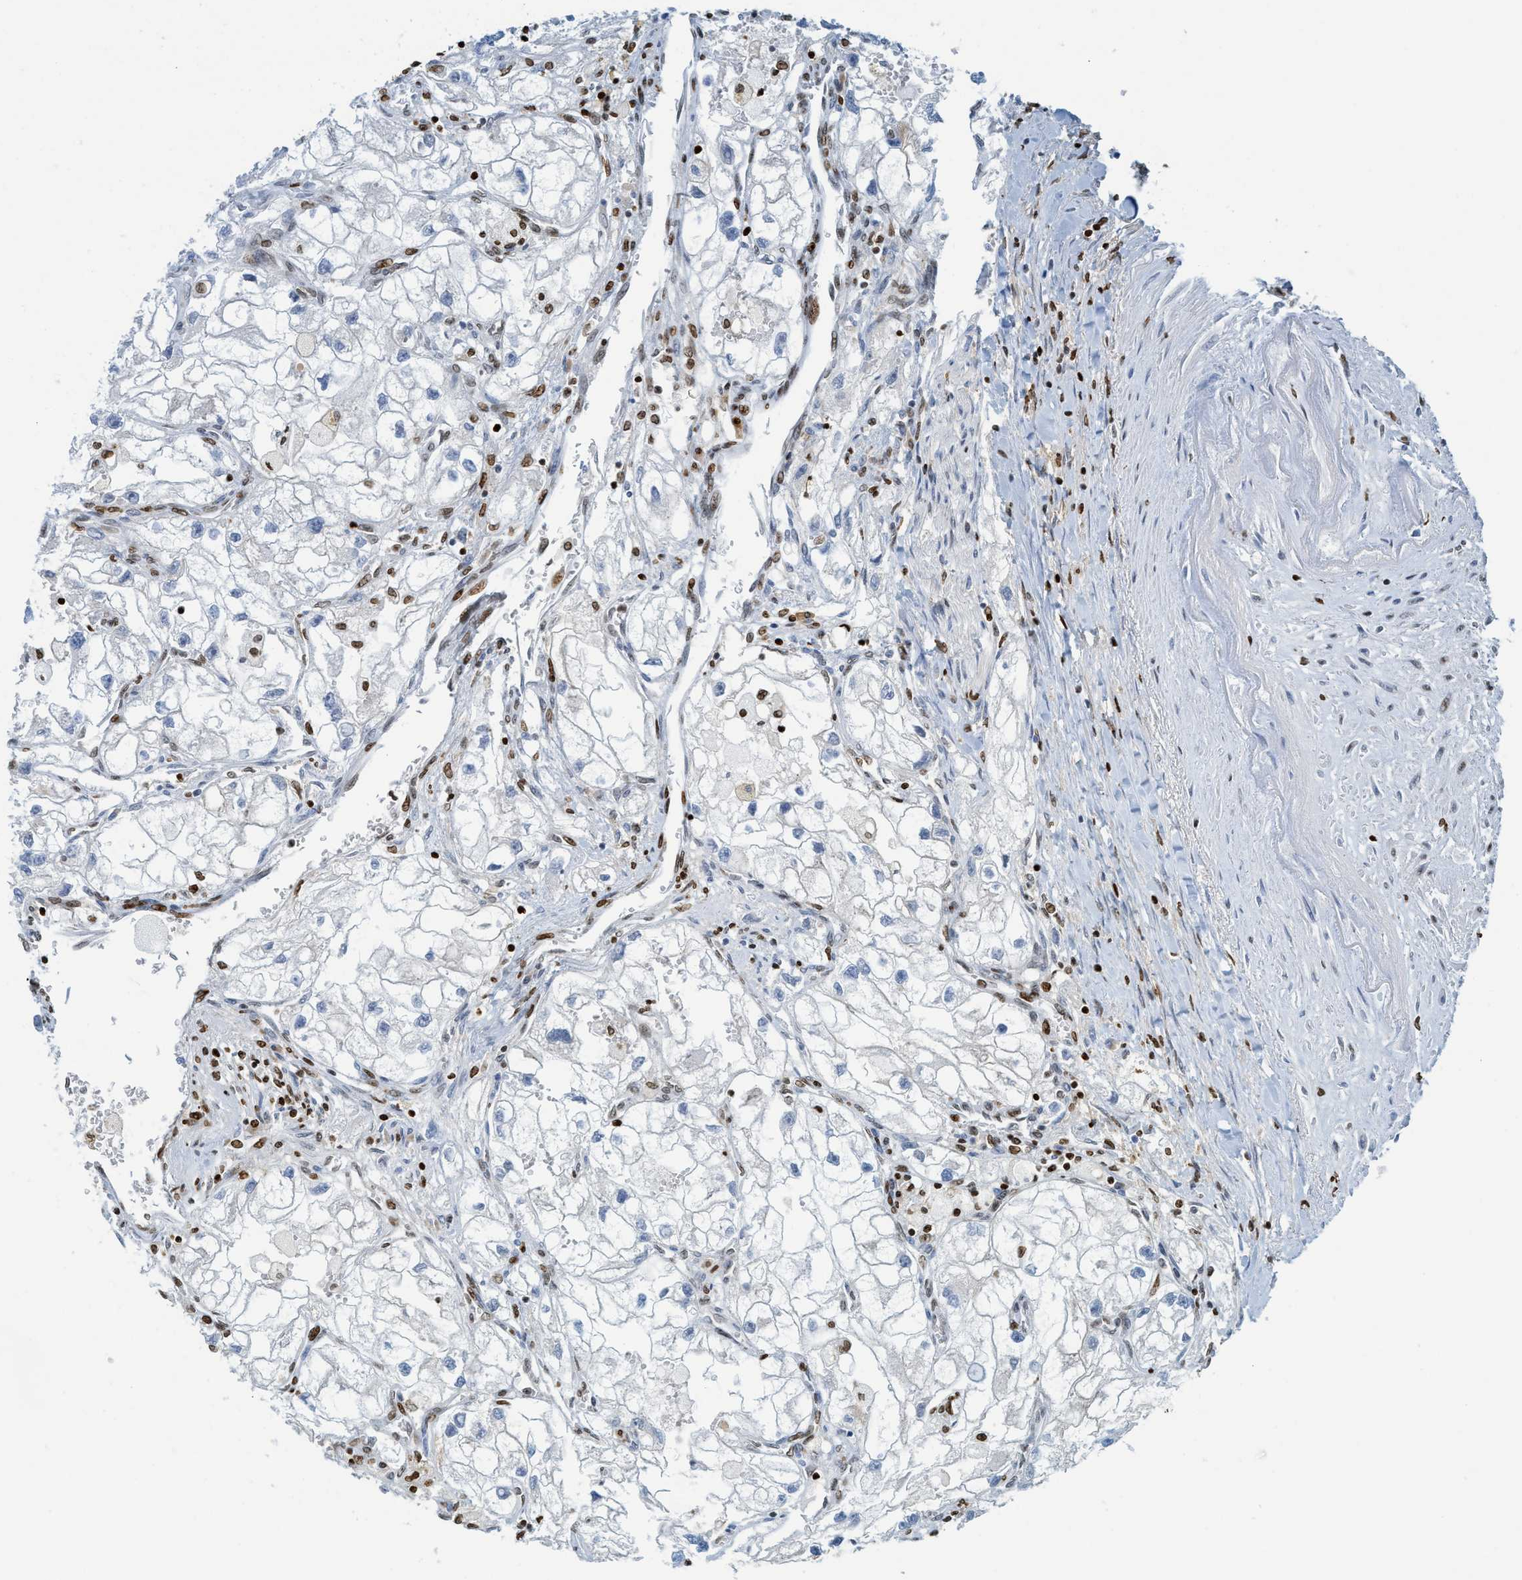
{"staining": {"intensity": "negative", "quantity": "none", "location": "none"}, "tissue": "renal cancer", "cell_type": "Tumor cells", "image_type": "cancer", "snomed": [{"axis": "morphology", "description": "Adenocarcinoma, NOS"}, {"axis": "topography", "description": "Kidney"}], "caption": "The immunohistochemistry image has no significant positivity in tumor cells of renal cancer (adenocarcinoma) tissue. The staining is performed using DAB brown chromogen with nuclei counter-stained in using hematoxylin.", "gene": "SH3D19", "patient": {"sex": "female", "age": 70}}